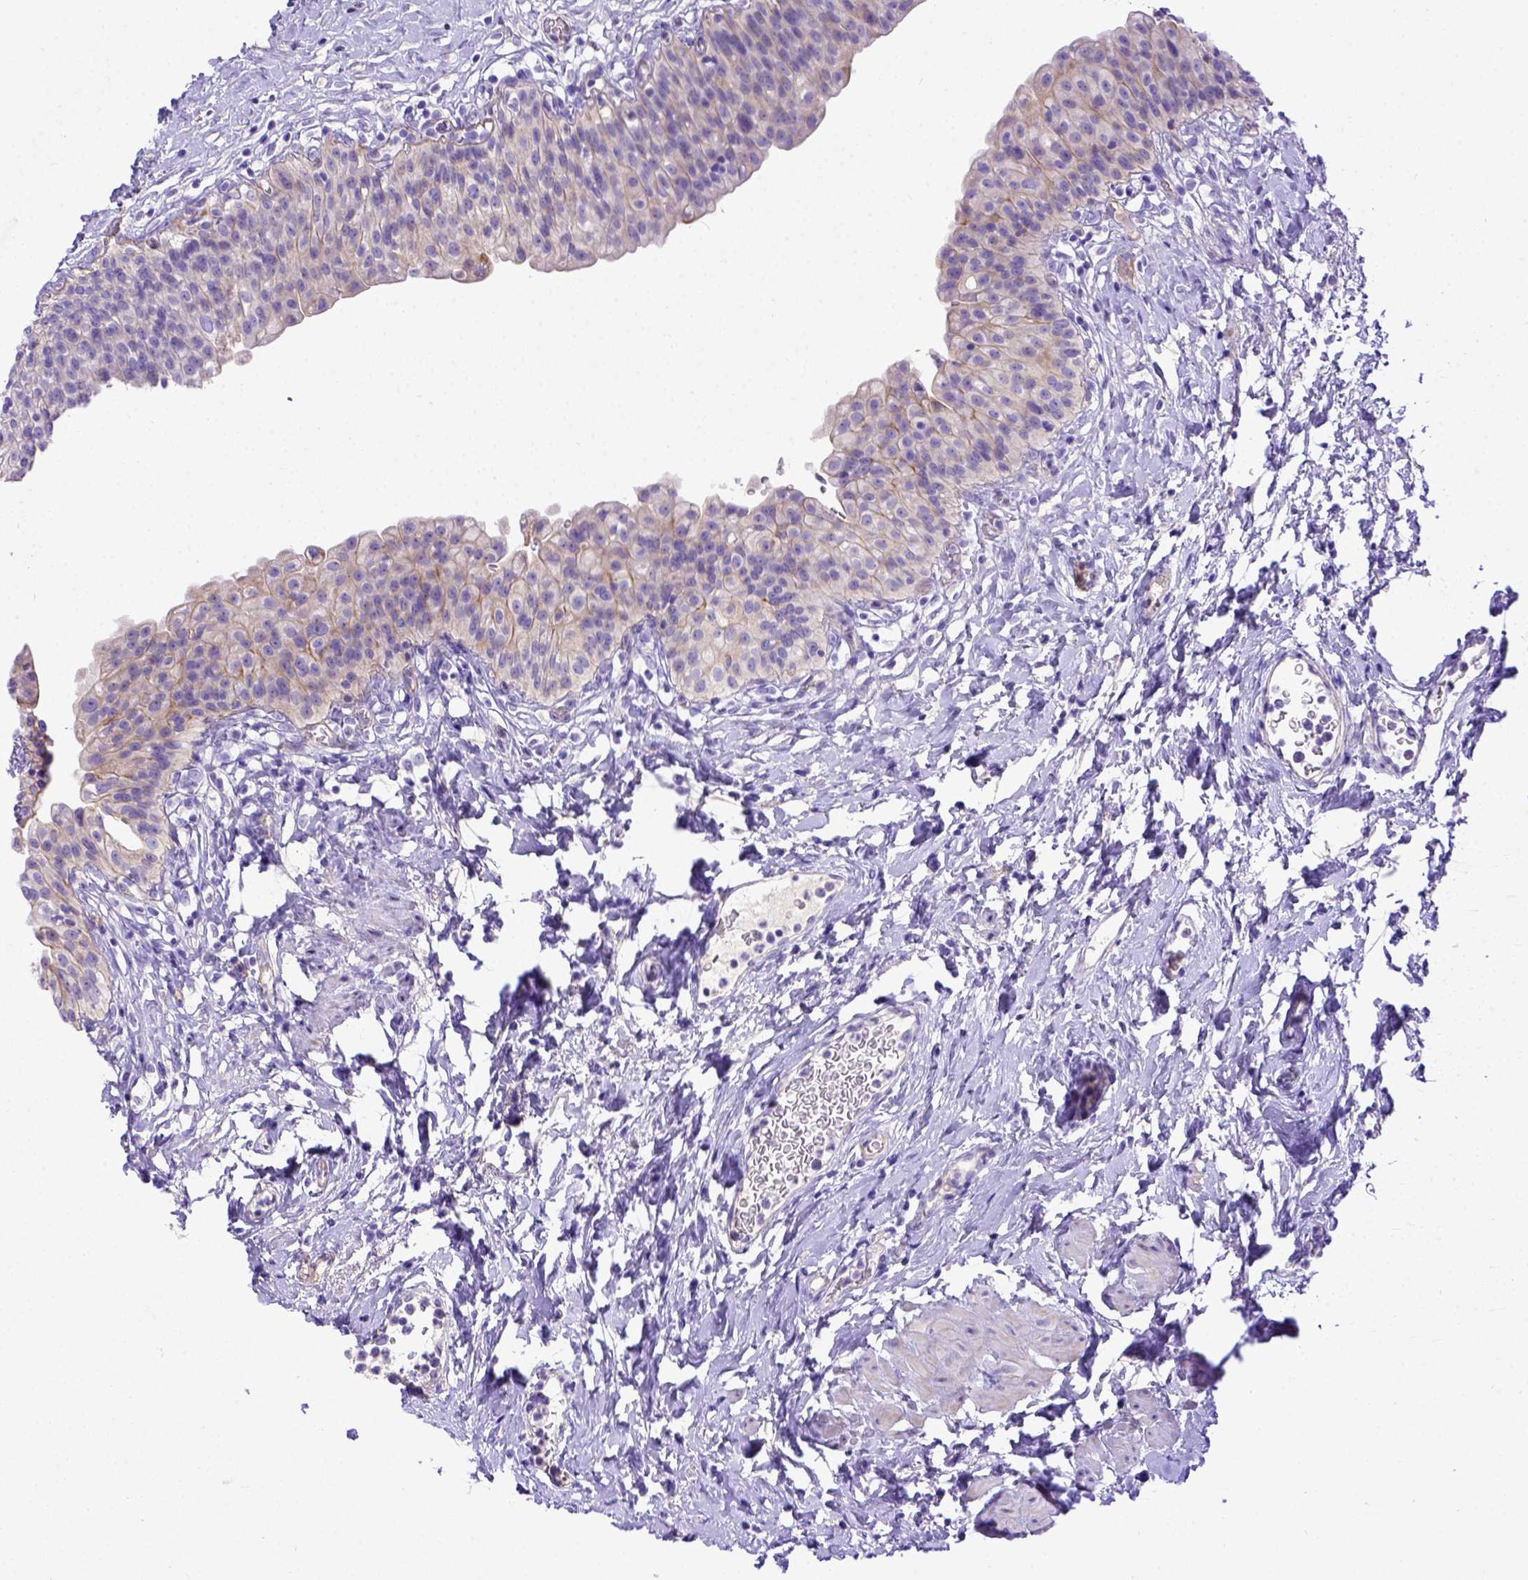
{"staining": {"intensity": "negative", "quantity": "none", "location": "none"}, "tissue": "urinary bladder", "cell_type": "Urothelial cells", "image_type": "normal", "snomed": [{"axis": "morphology", "description": "Normal tissue, NOS"}, {"axis": "topography", "description": "Urinary bladder"}], "caption": "DAB (3,3'-diaminobenzidine) immunohistochemical staining of unremarkable human urinary bladder reveals no significant positivity in urothelial cells.", "gene": "LRRC18", "patient": {"sex": "male", "age": 76}}